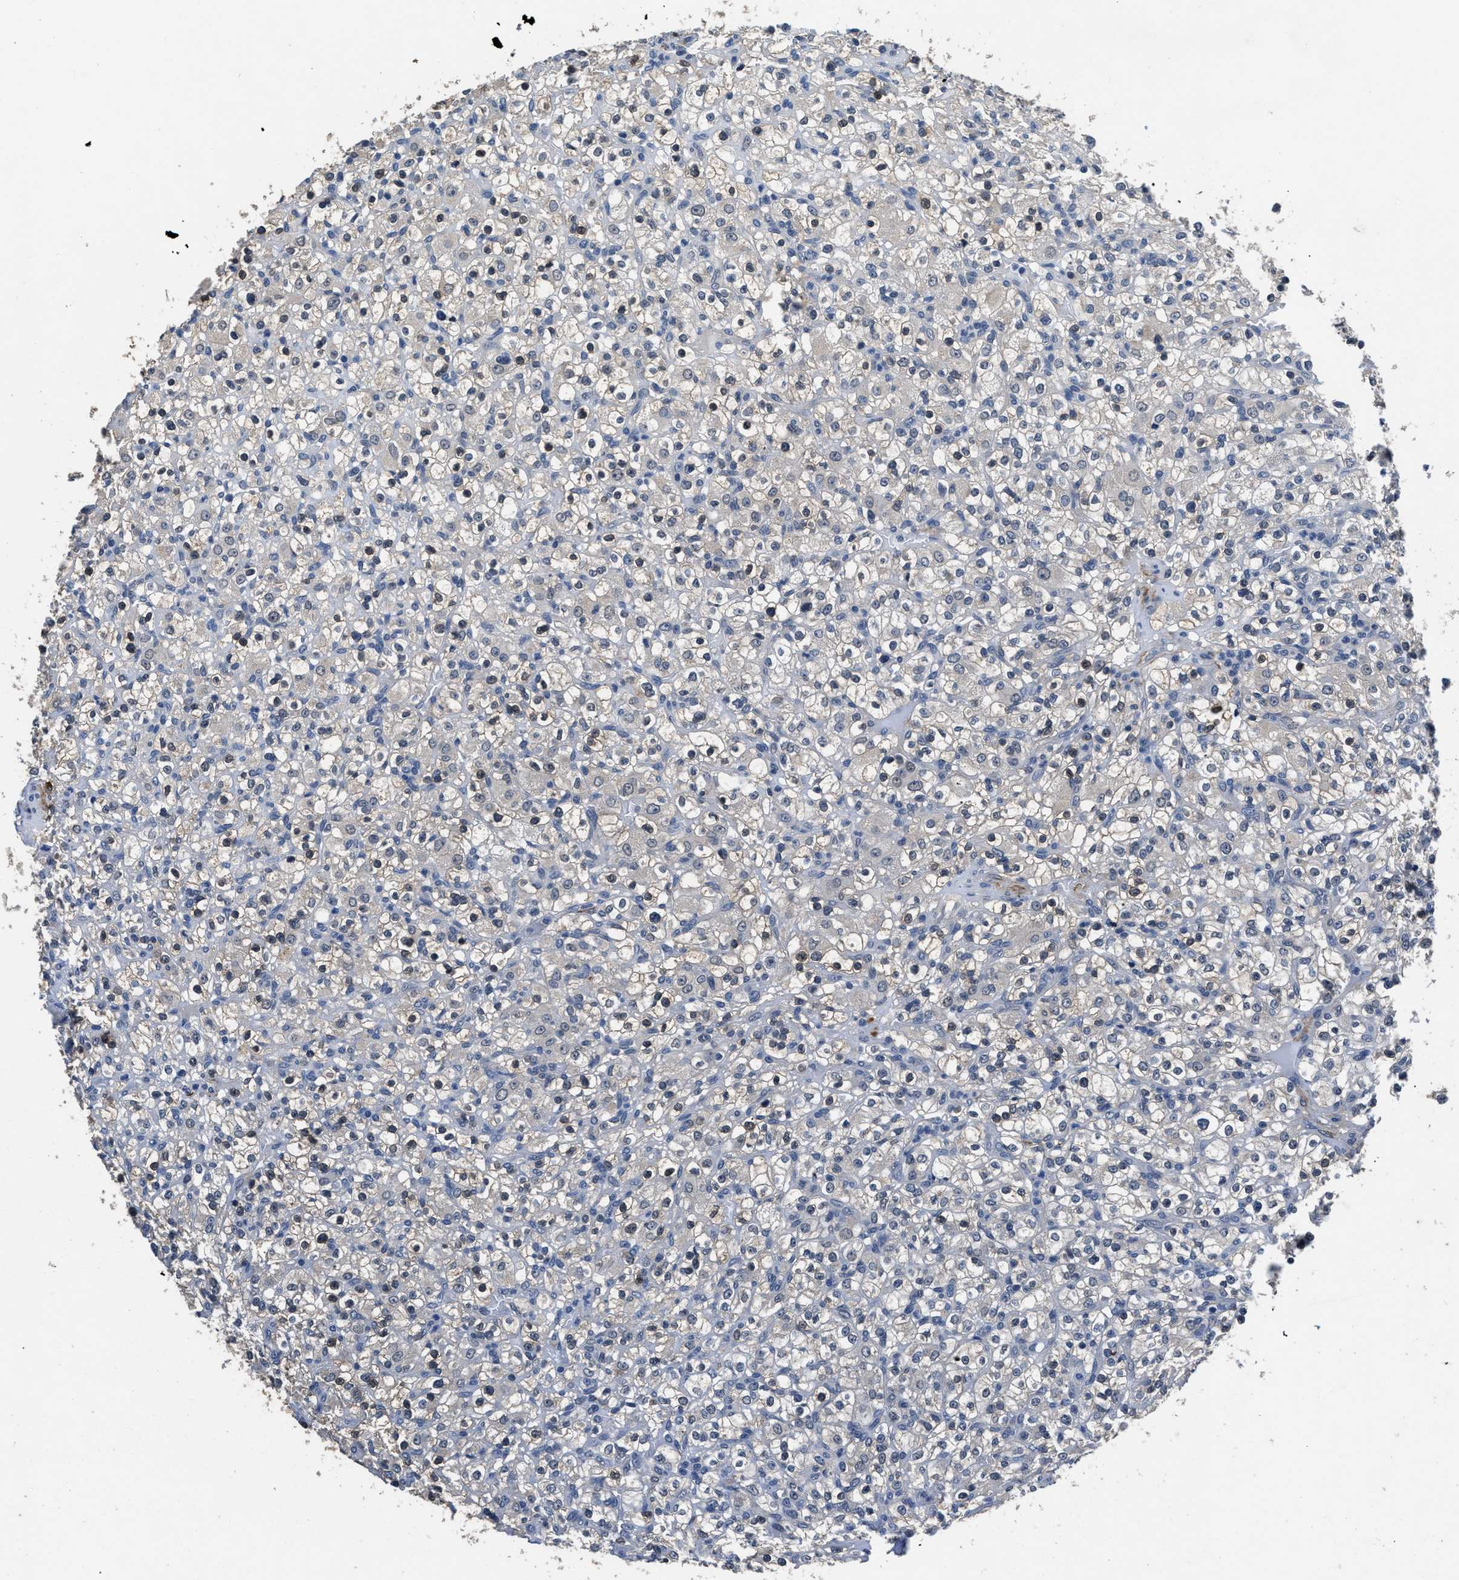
{"staining": {"intensity": "weak", "quantity": "<25%", "location": "nuclear"}, "tissue": "renal cancer", "cell_type": "Tumor cells", "image_type": "cancer", "snomed": [{"axis": "morphology", "description": "Normal tissue, NOS"}, {"axis": "morphology", "description": "Adenocarcinoma, NOS"}, {"axis": "topography", "description": "Kidney"}], "caption": "Immunohistochemistry (IHC) of human adenocarcinoma (renal) shows no expression in tumor cells.", "gene": "LANCL2", "patient": {"sex": "female", "age": 72}}